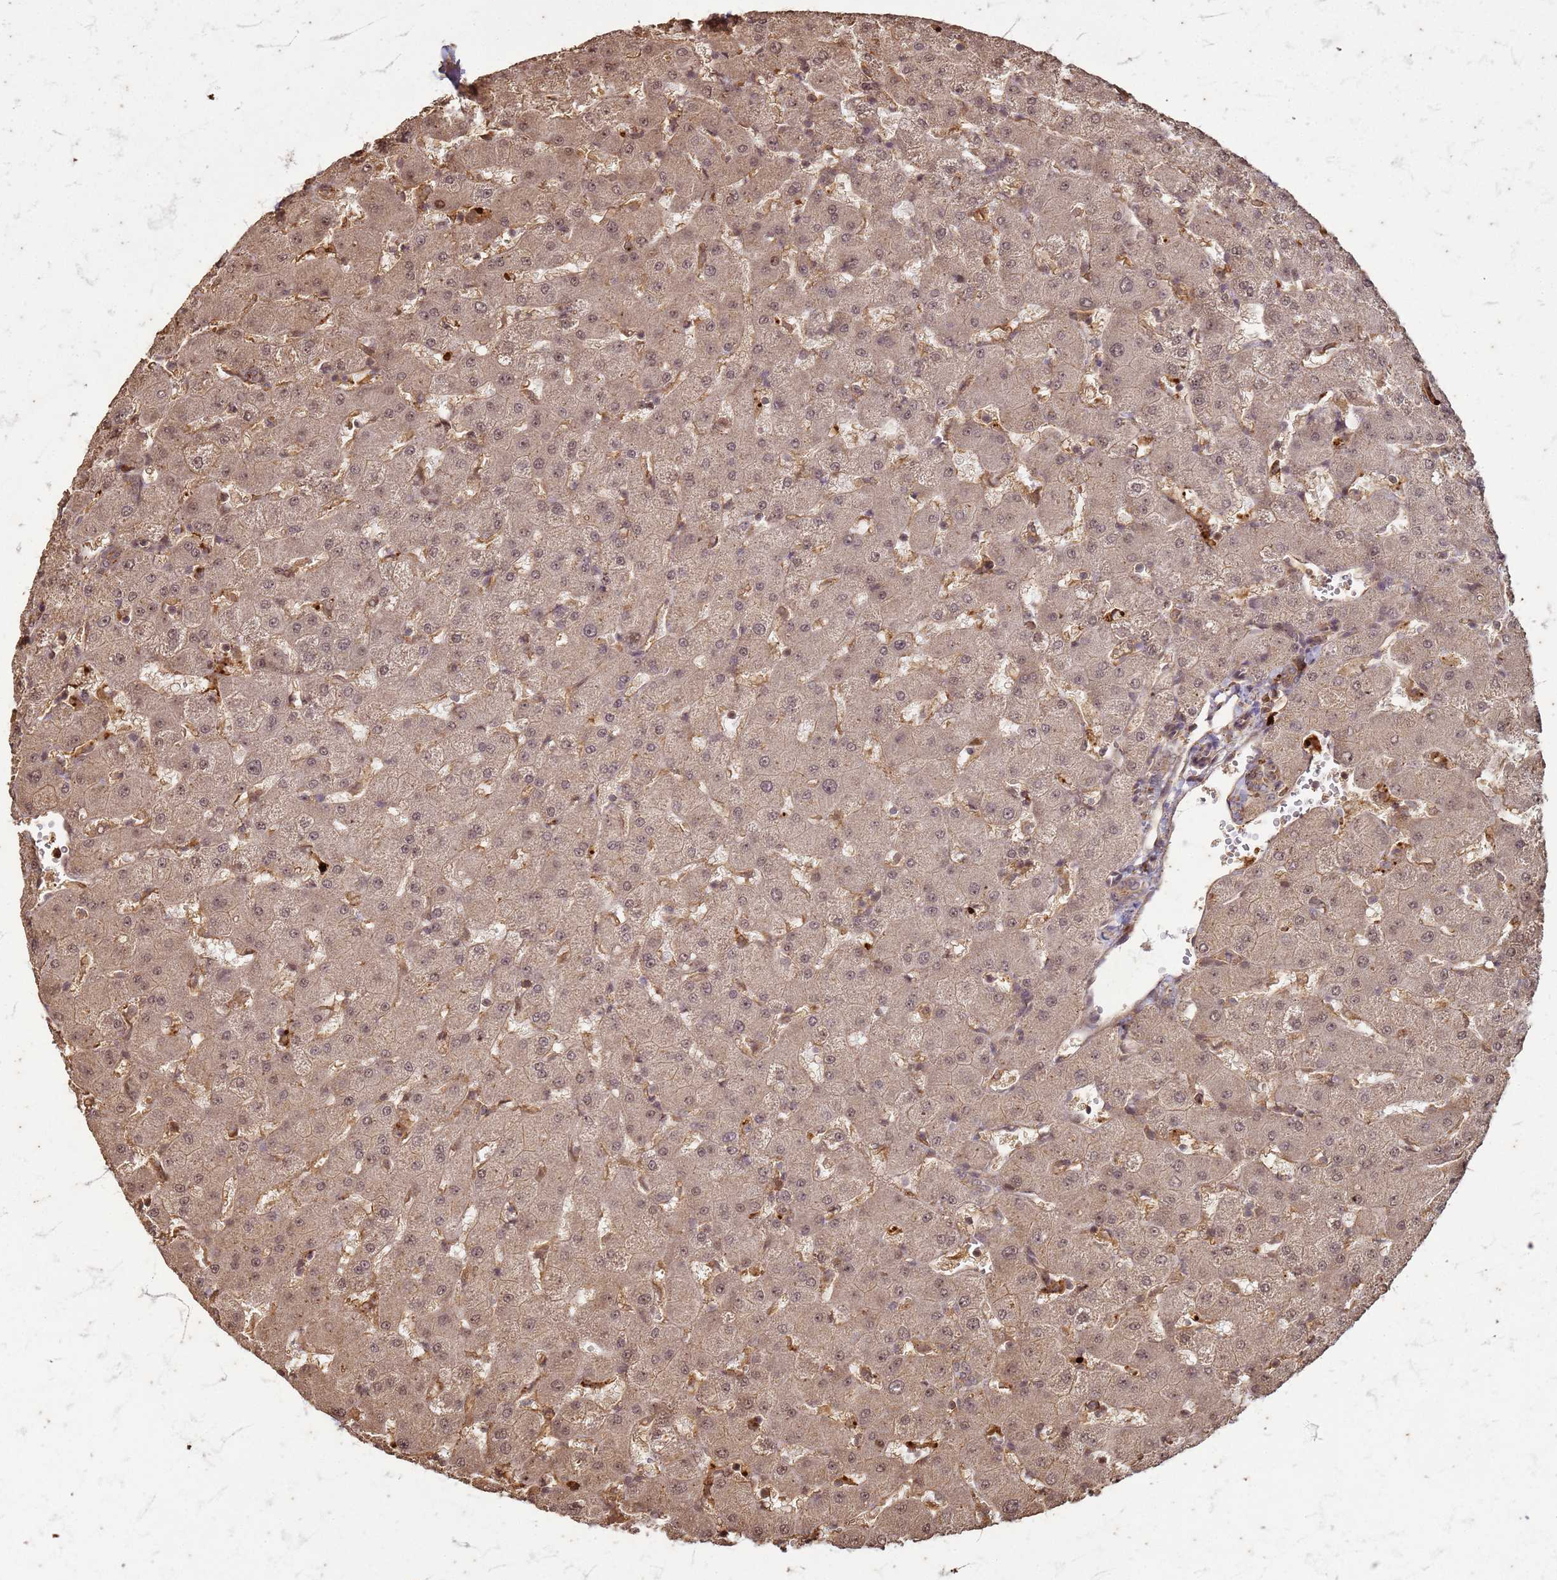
{"staining": {"intensity": "weak", "quantity": "25%-75%", "location": "cytoplasmic/membranous,nuclear"}, "tissue": "liver", "cell_type": "Cholangiocytes", "image_type": "normal", "snomed": [{"axis": "morphology", "description": "Normal tissue, NOS"}, {"axis": "topography", "description": "Liver"}], "caption": "High-magnification brightfield microscopy of unremarkable liver stained with DAB (3,3'-diaminobenzidine) (brown) and counterstained with hematoxylin (blue). cholangiocytes exhibit weak cytoplasmic/membranous,nuclear staining is seen in about25%-75% of cells. The staining is performed using DAB (3,3'-diaminobenzidine) brown chromogen to label protein expression. The nuclei are counter-stained blue using hematoxylin.", "gene": "KIF26A", "patient": {"sex": "female", "age": 63}}